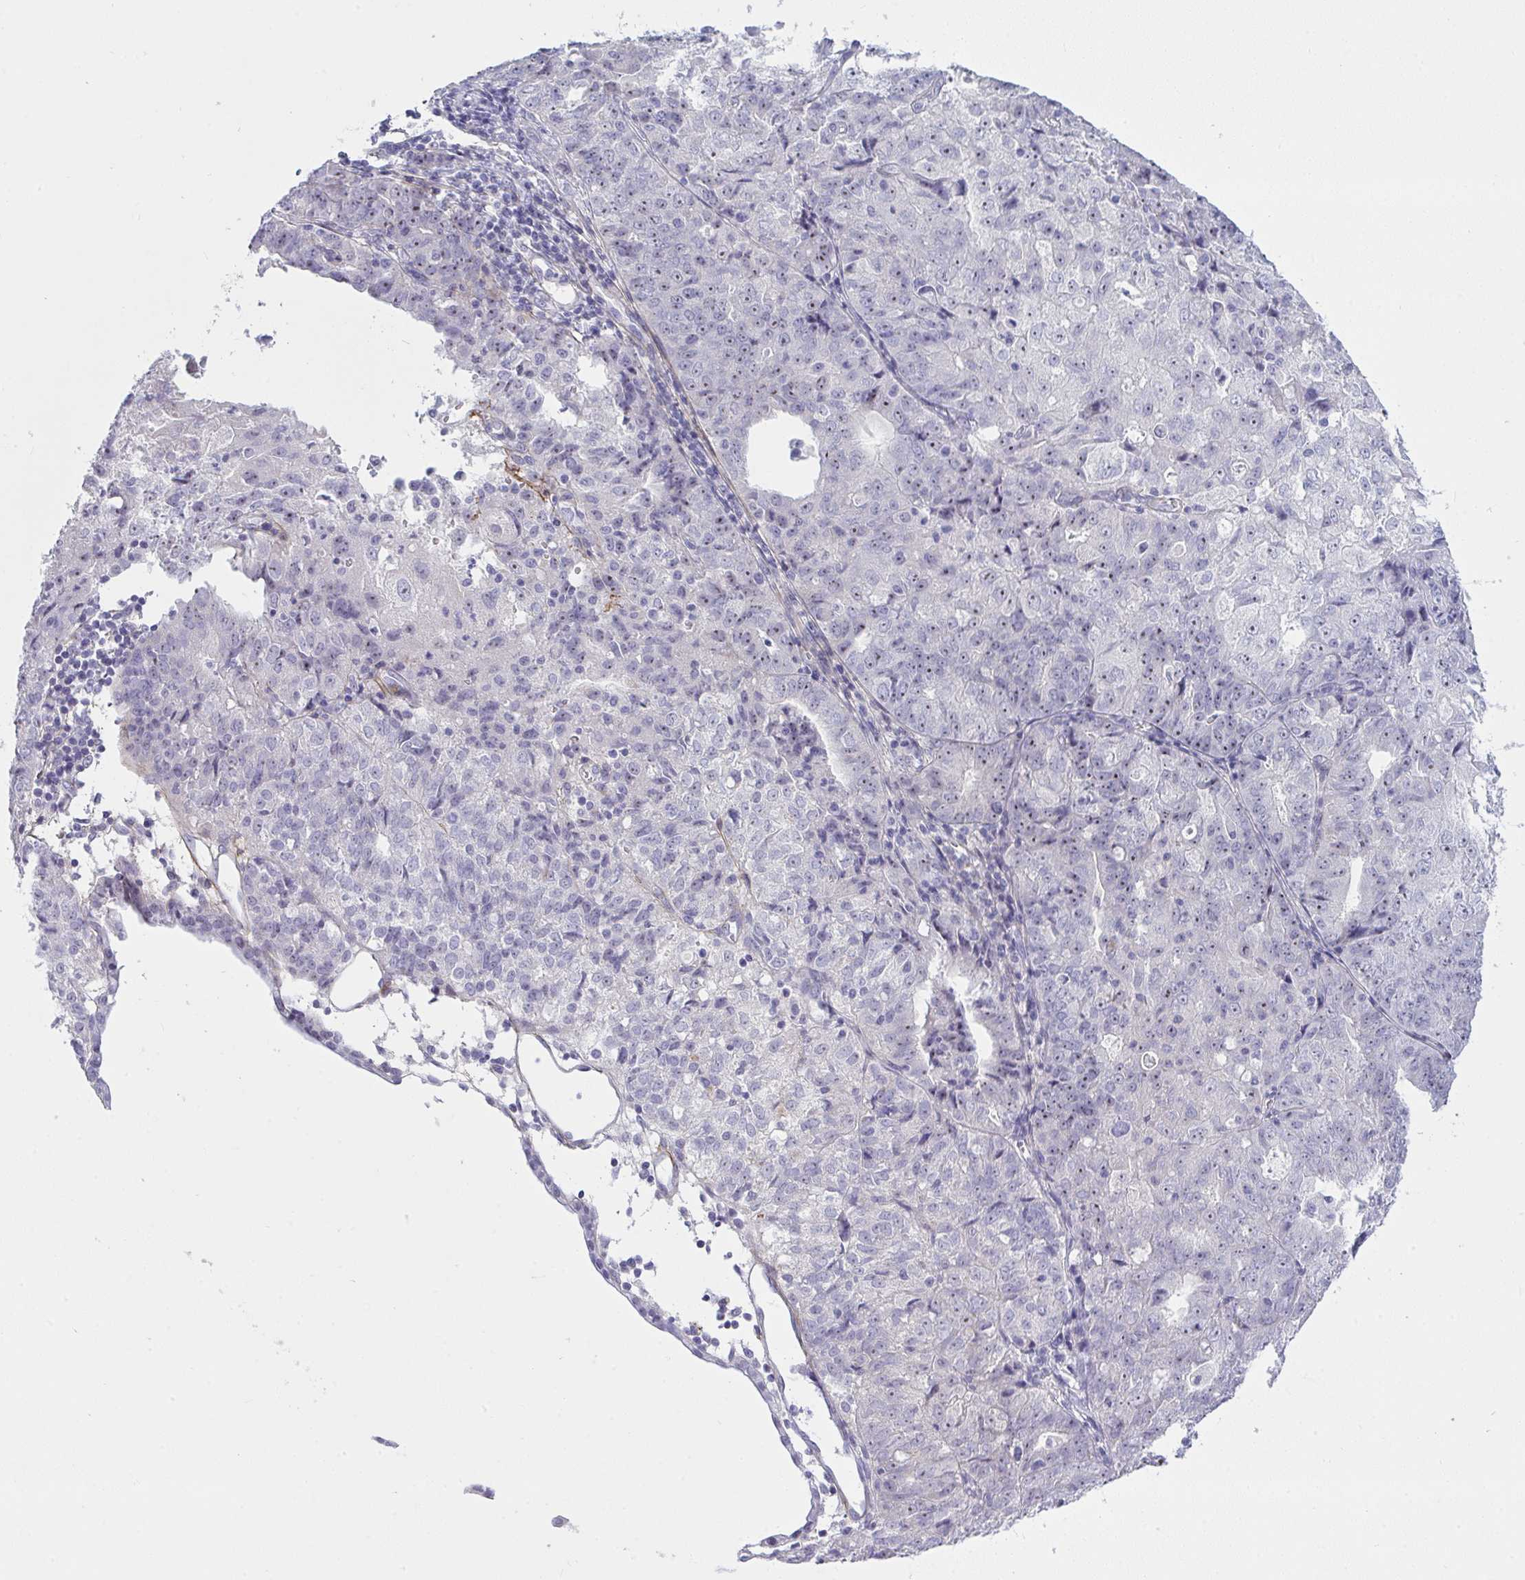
{"staining": {"intensity": "weak", "quantity": "<25%", "location": "nuclear"}, "tissue": "endometrial cancer", "cell_type": "Tumor cells", "image_type": "cancer", "snomed": [{"axis": "morphology", "description": "Adenocarcinoma, NOS"}, {"axis": "topography", "description": "Endometrium"}], "caption": "DAB (3,3'-diaminobenzidine) immunohistochemical staining of endometrial cancer demonstrates no significant staining in tumor cells.", "gene": "LHFPL6", "patient": {"sex": "female", "age": 61}}